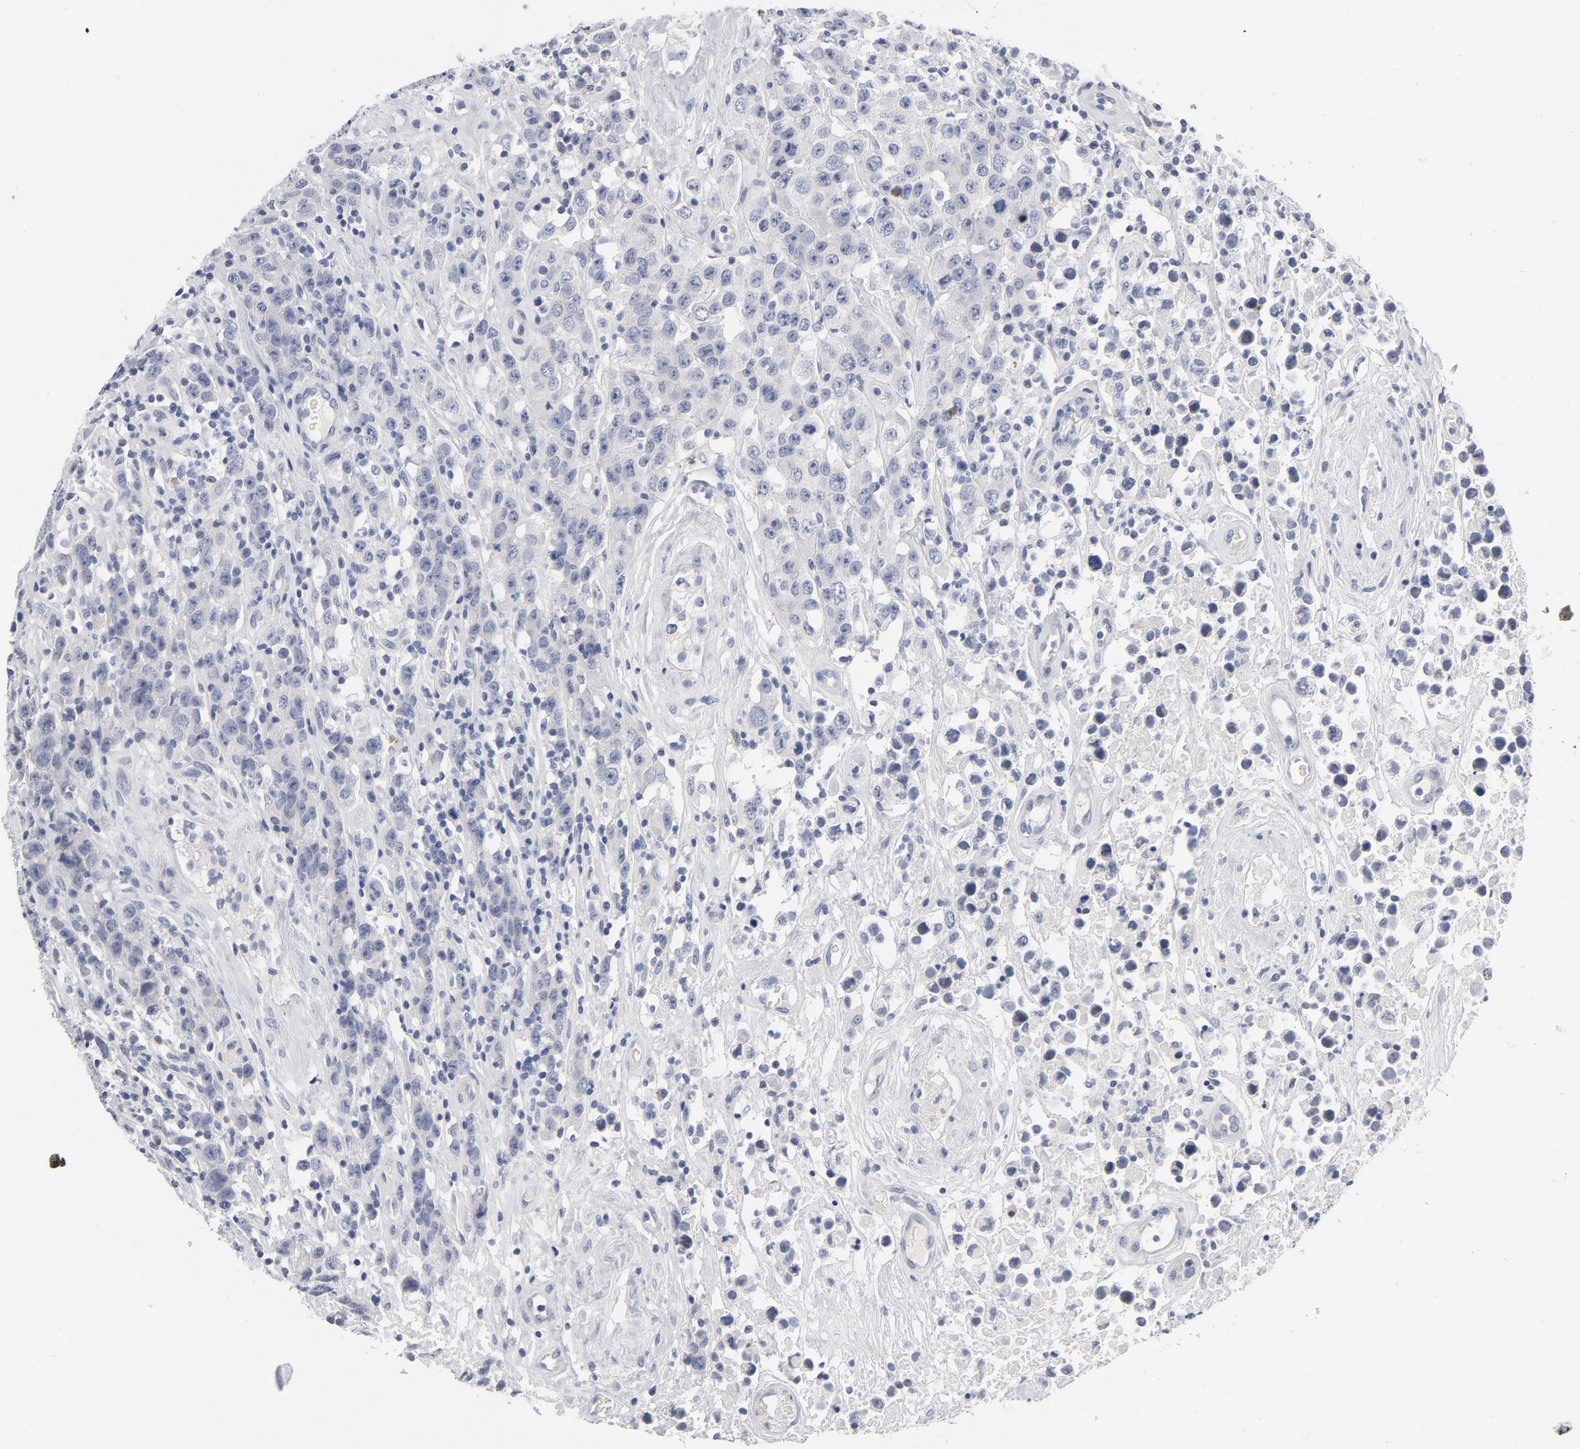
{"staining": {"intensity": "negative", "quantity": "none", "location": "none"}, "tissue": "testis cancer", "cell_type": "Tumor cells", "image_type": "cancer", "snomed": [{"axis": "morphology", "description": "Seminoma, NOS"}, {"axis": "topography", "description": "Testis"}], "caption": "This is an IHC histopathology image of testis cancer (seminoma). There is no staining in tumor cells.", "gene": "KCNK13", "patient": {"sex": "male", "age": 52}}